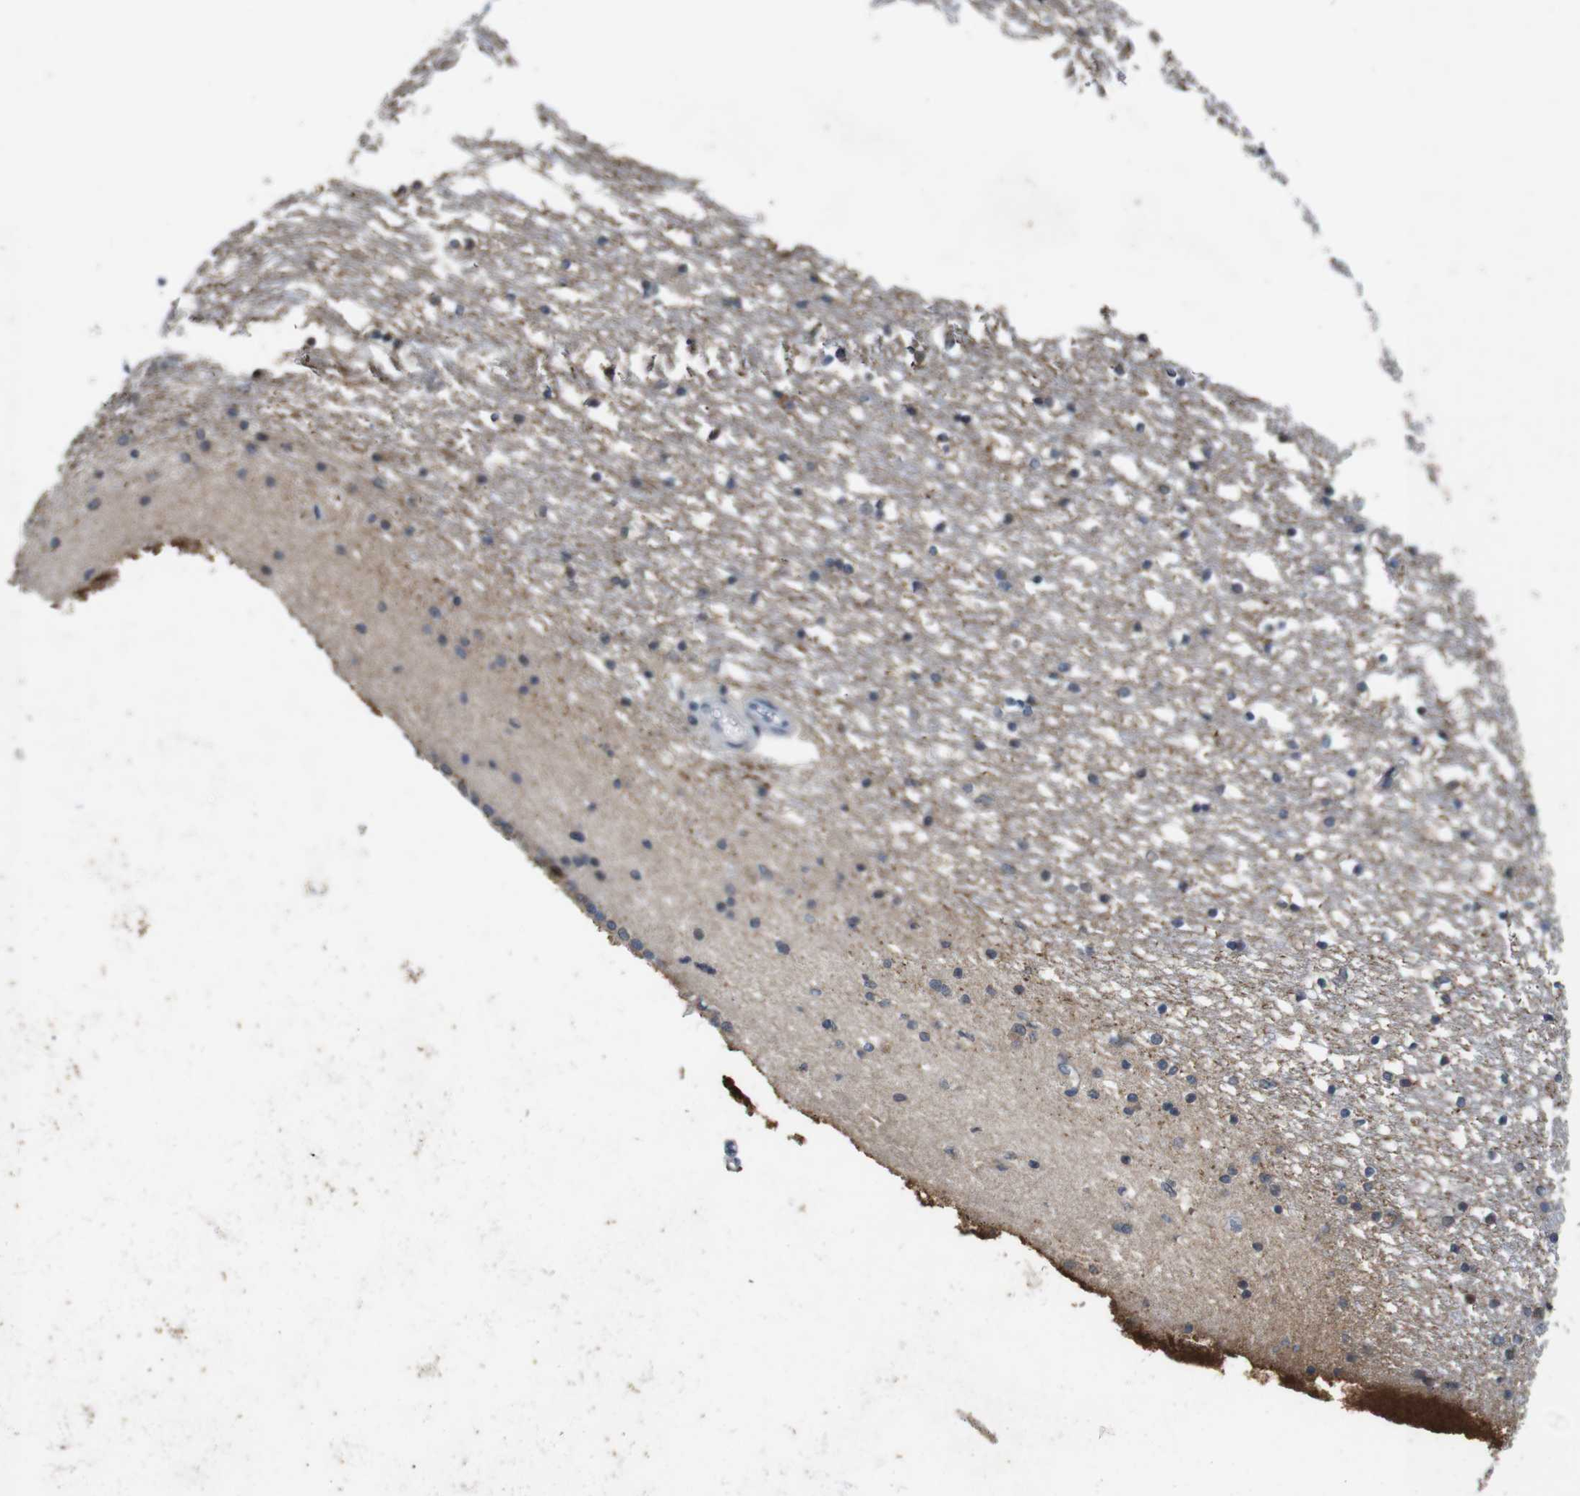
{"staining": {"intensity": "weak", "quantity": "<25%", "location": "cytoplasmic/membranous"}, "tissue": "caudate", "cell_type": "Glial cells", "image_type": "normal", "snomed": [{"axis": "morphology", "description": "Normal tissue, NOS"}, {"axis": "topography", "description": "Lateral ventricle wall"}], "caption": "Unremarkable caudate was stained to show a protein in brown. There is no significant positivity in glial cells. (Stains: DAB (3,3'-diaminobenzidine) immunohistochemistry with hematoxylin counter stain, Microscopy: brightfield microscopy at high magnification).", "gene": "MAP6", "patient": {"sex": "male", "age": 45}}